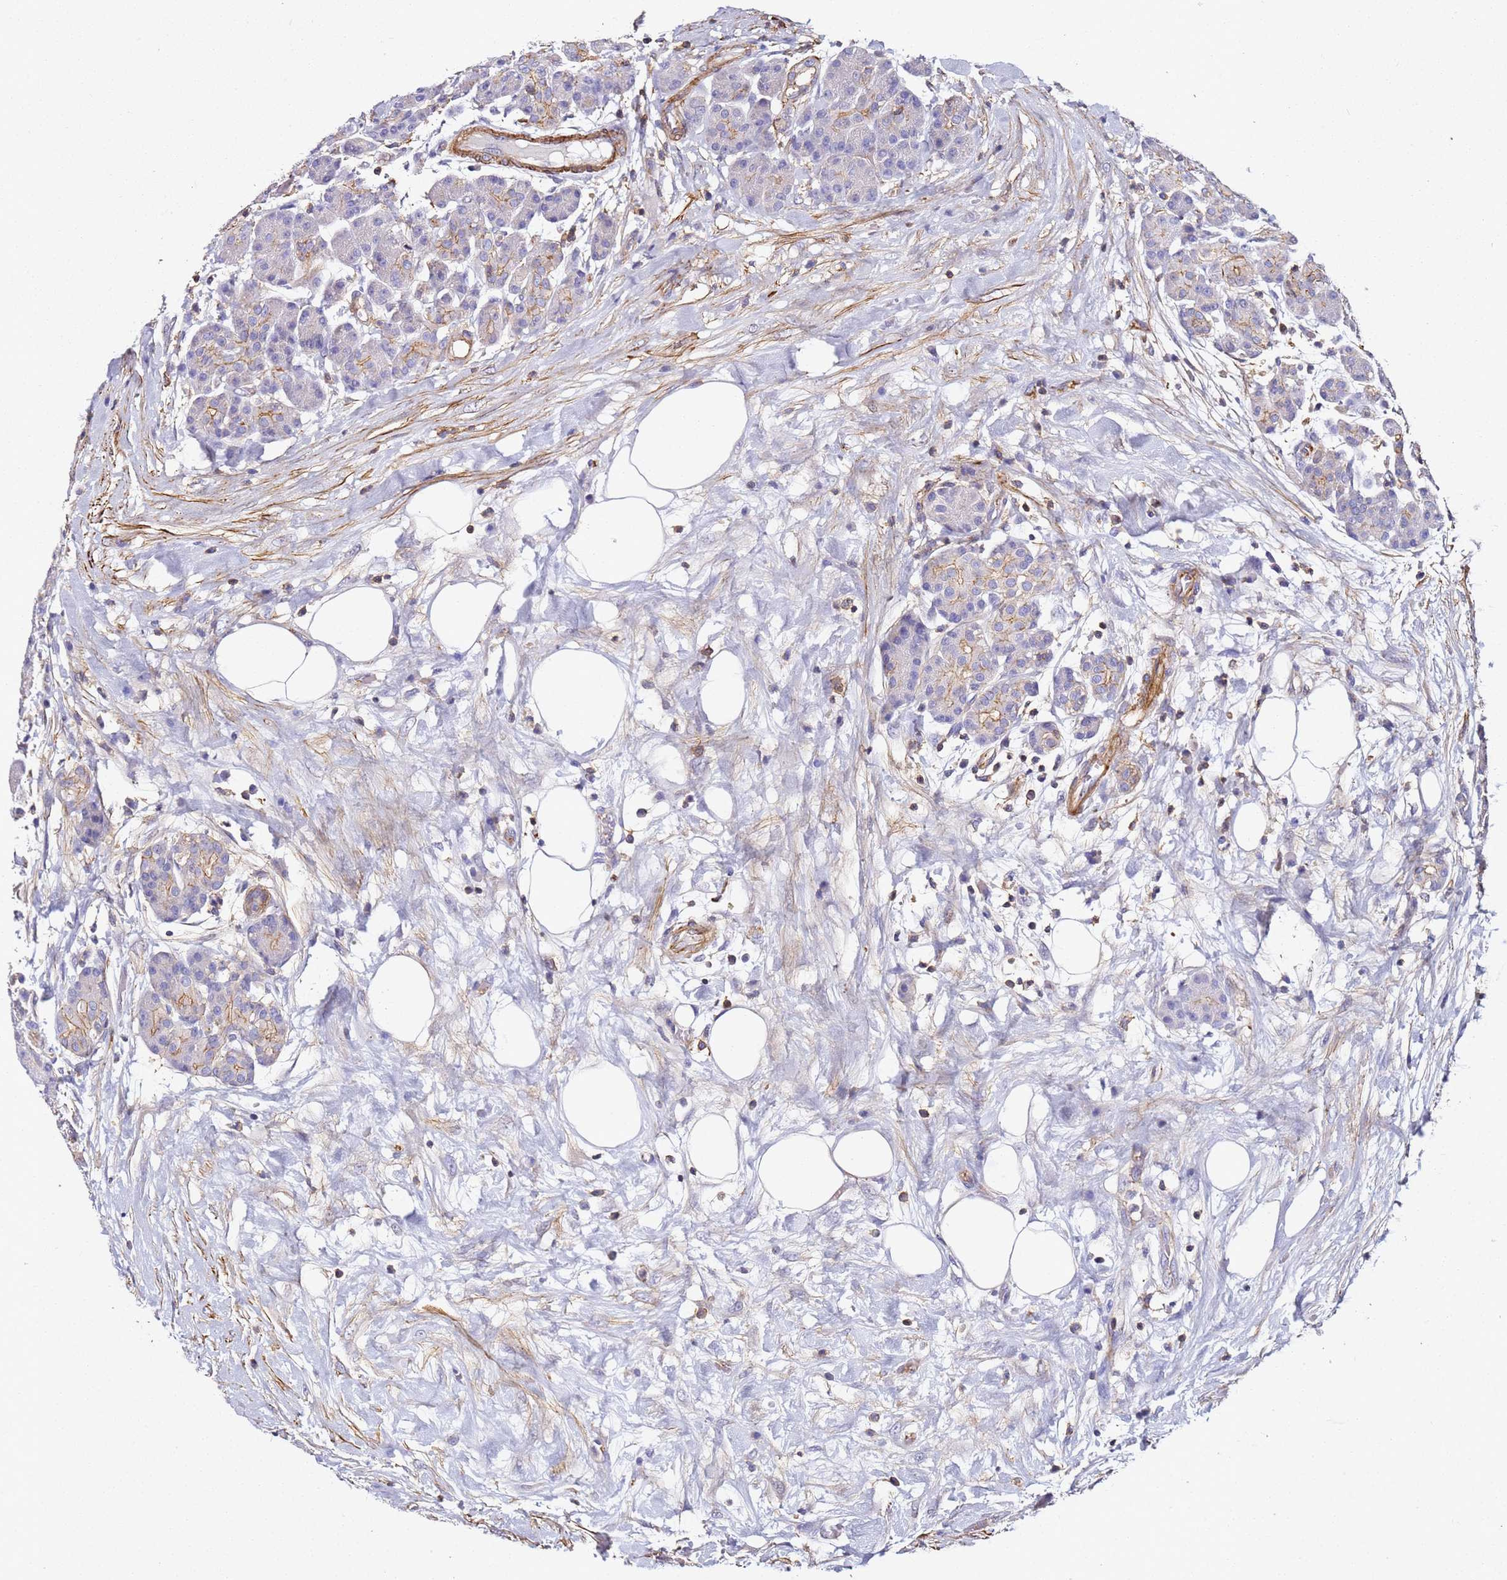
{"staining": {"intensity": "moderate", "quantity": "<25%", "location": "cytoplasmic/membranous"}, "tissue": "pancreas", "cell_type": "Exocrine glandular cells", "image_type": "normal", "snomed": [{"axis": "morphology", "description": "Normal tissue, NOS"}, {"axis": "topography", "description": "Pancreas"}], "caption": "Moderate cytoplasmic/membranous staining is present in approximately <25% of exocrine glandular cells in benign pancreas. Nuclei are stained in blue.", "gene": "ZNF671", "patient": {"sex": "male", "age": 63}}